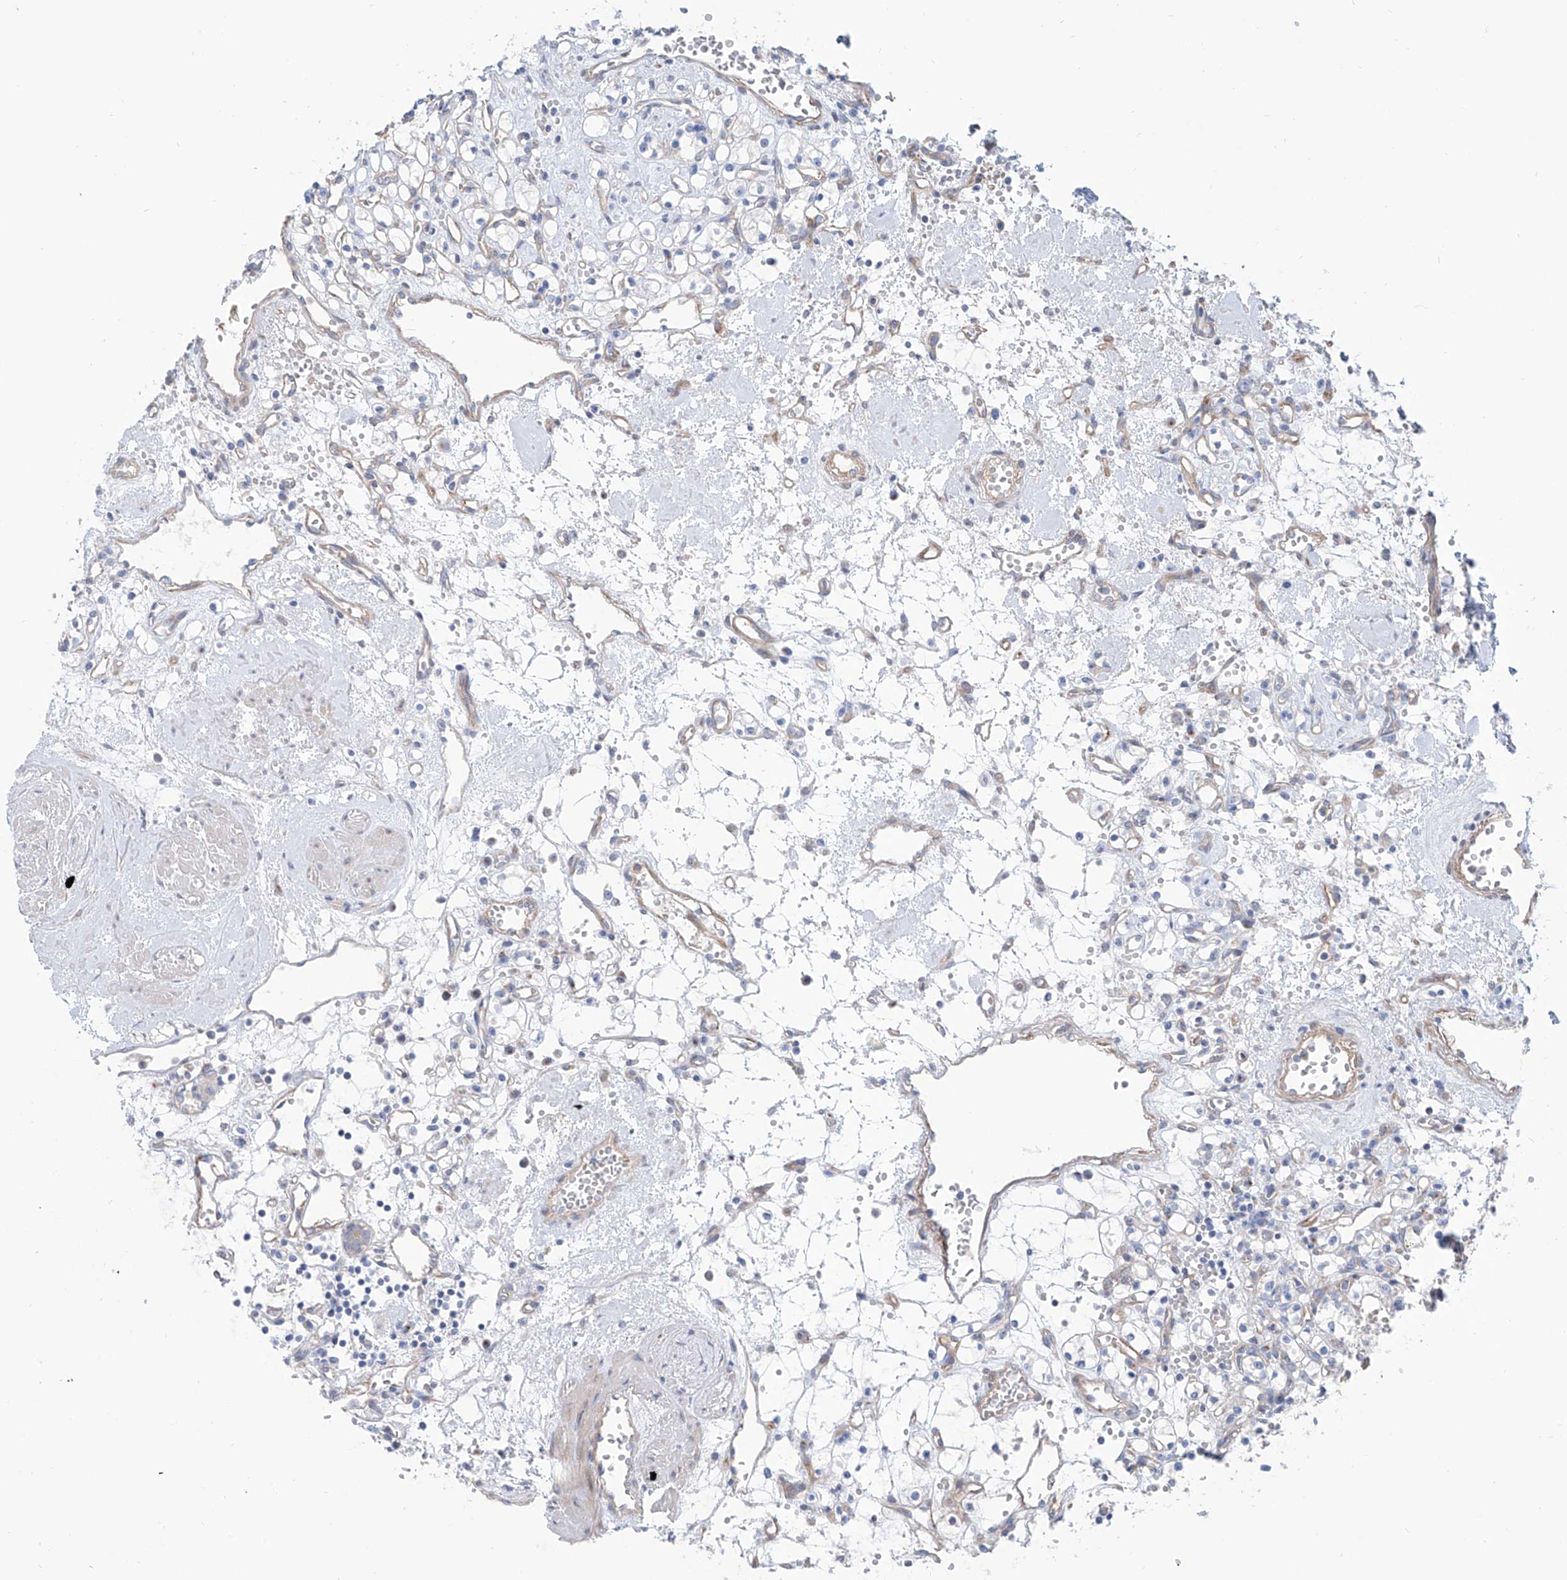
{"staining": {"intensity": "negative", "quantity": "none", "location": "none"}, "tissue": "renal cancer", "cell_type": "Tumor cells", "image_type": "cancer", "snomed": [{"axis": "morphology", "description": "Adenocarcinoma, NOS"}, {"axis": "topography", "description": "Kidney"}], "caption": "There is no significant expression in tumor cells of adenocarcinoma (renal). (Brightfield microscopy of DAB IHC at high magnification).", "gene": "TMEM209", "patient": {"sex": "female", "age": 59}}